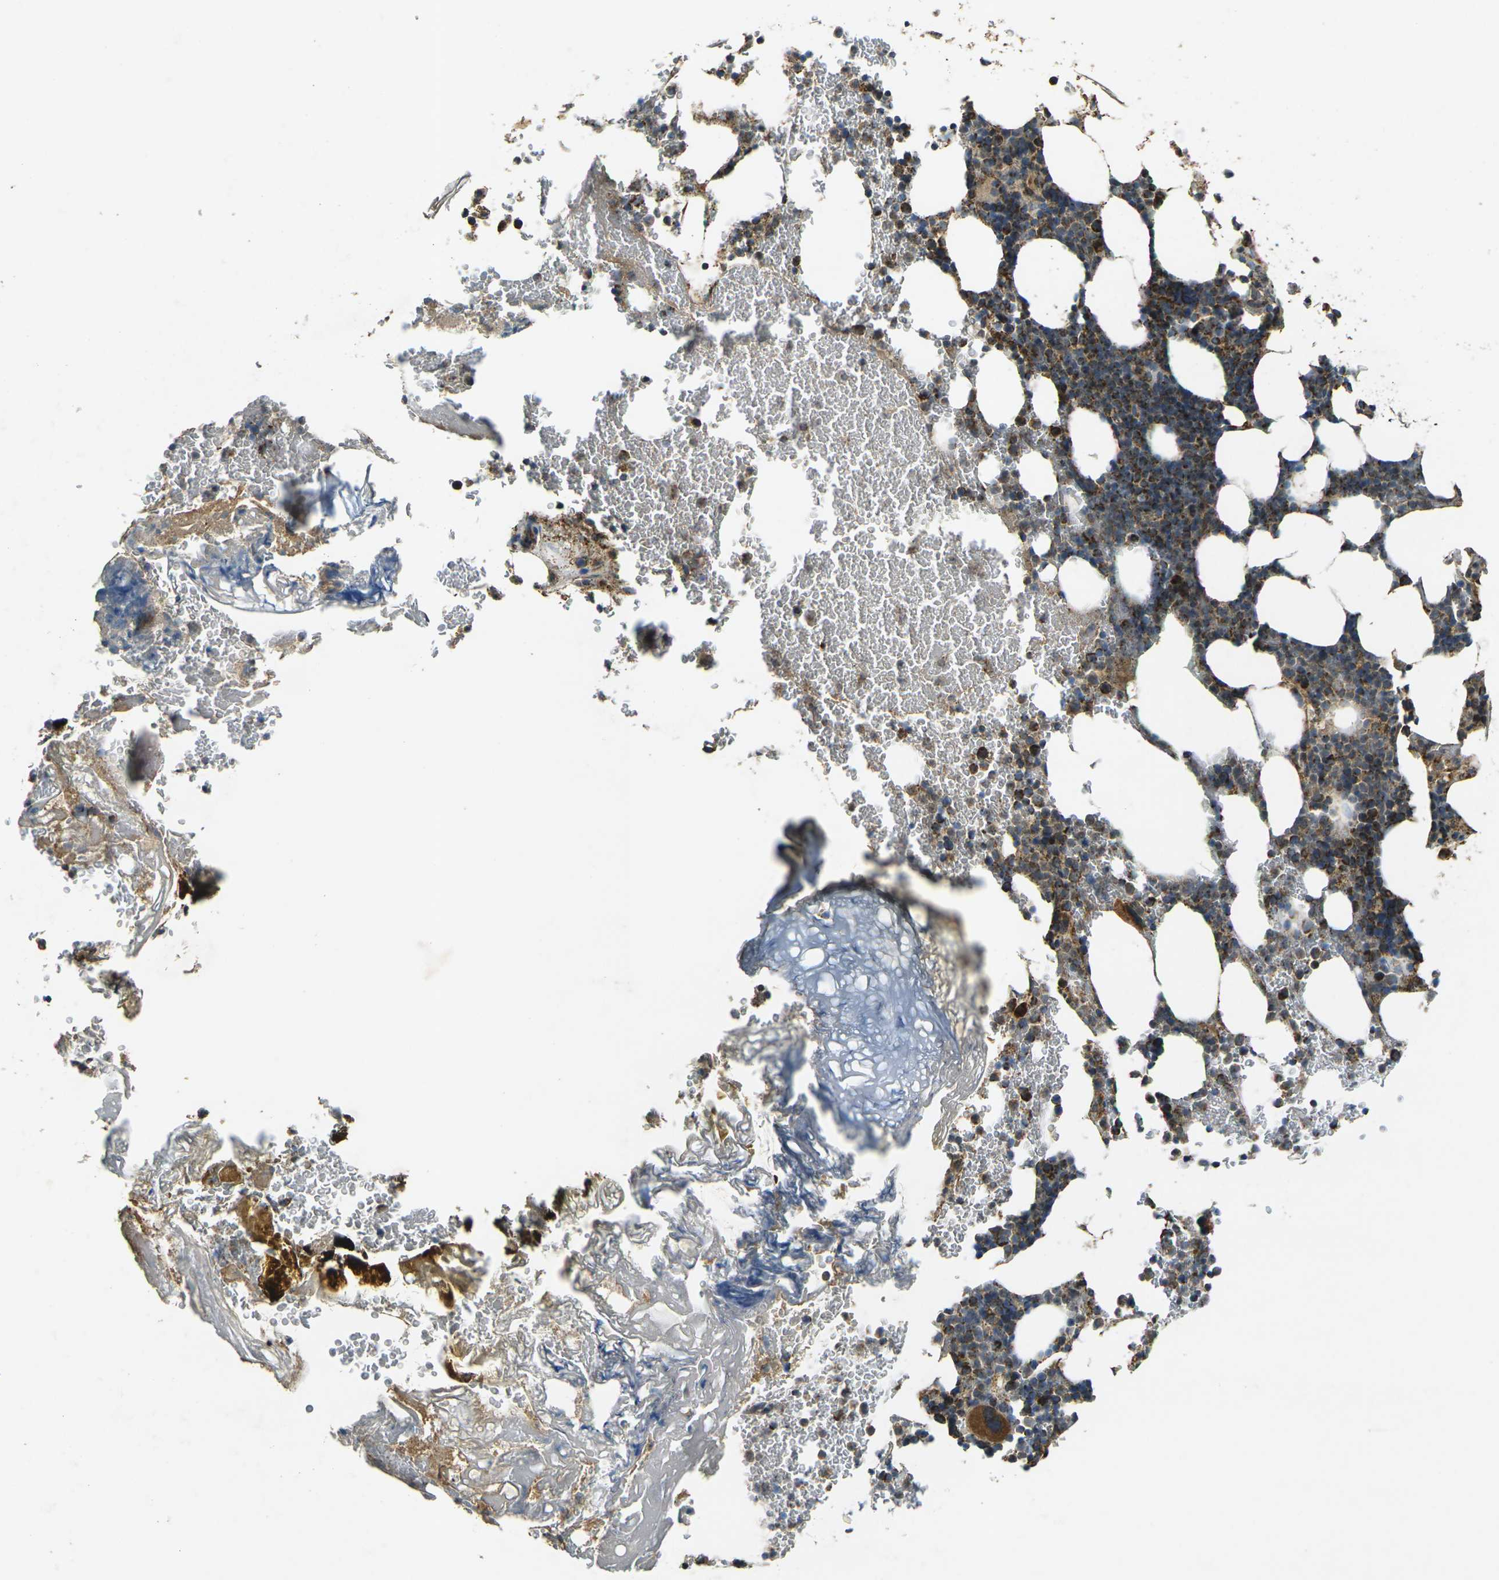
{"staining": {"intensity": "moderate", "quantity": ">75%", "location": "cytoplasmic/membranous"}, "tissue": "bone marrow", "cell_type": "Hematopoietic cells", "image_type": "normal", "snomed": [{"axis": "morphology", "description": "Normal tissue, NOS"}, {"axis": "topography", "description": "Bone marrow"}], "caption": "An immunohistochemistry (IHC) micrograph of benign tissue is shown. Protein staining in brown highlights moderate cytoplasmic/membranous positivity in bone marrow within hematopoietic cells. (brown staining indicates protein expression, while blue staining denotes nuclei).", "gene": "IGF1R", "patient": {"sex": "female", "age": 73}}